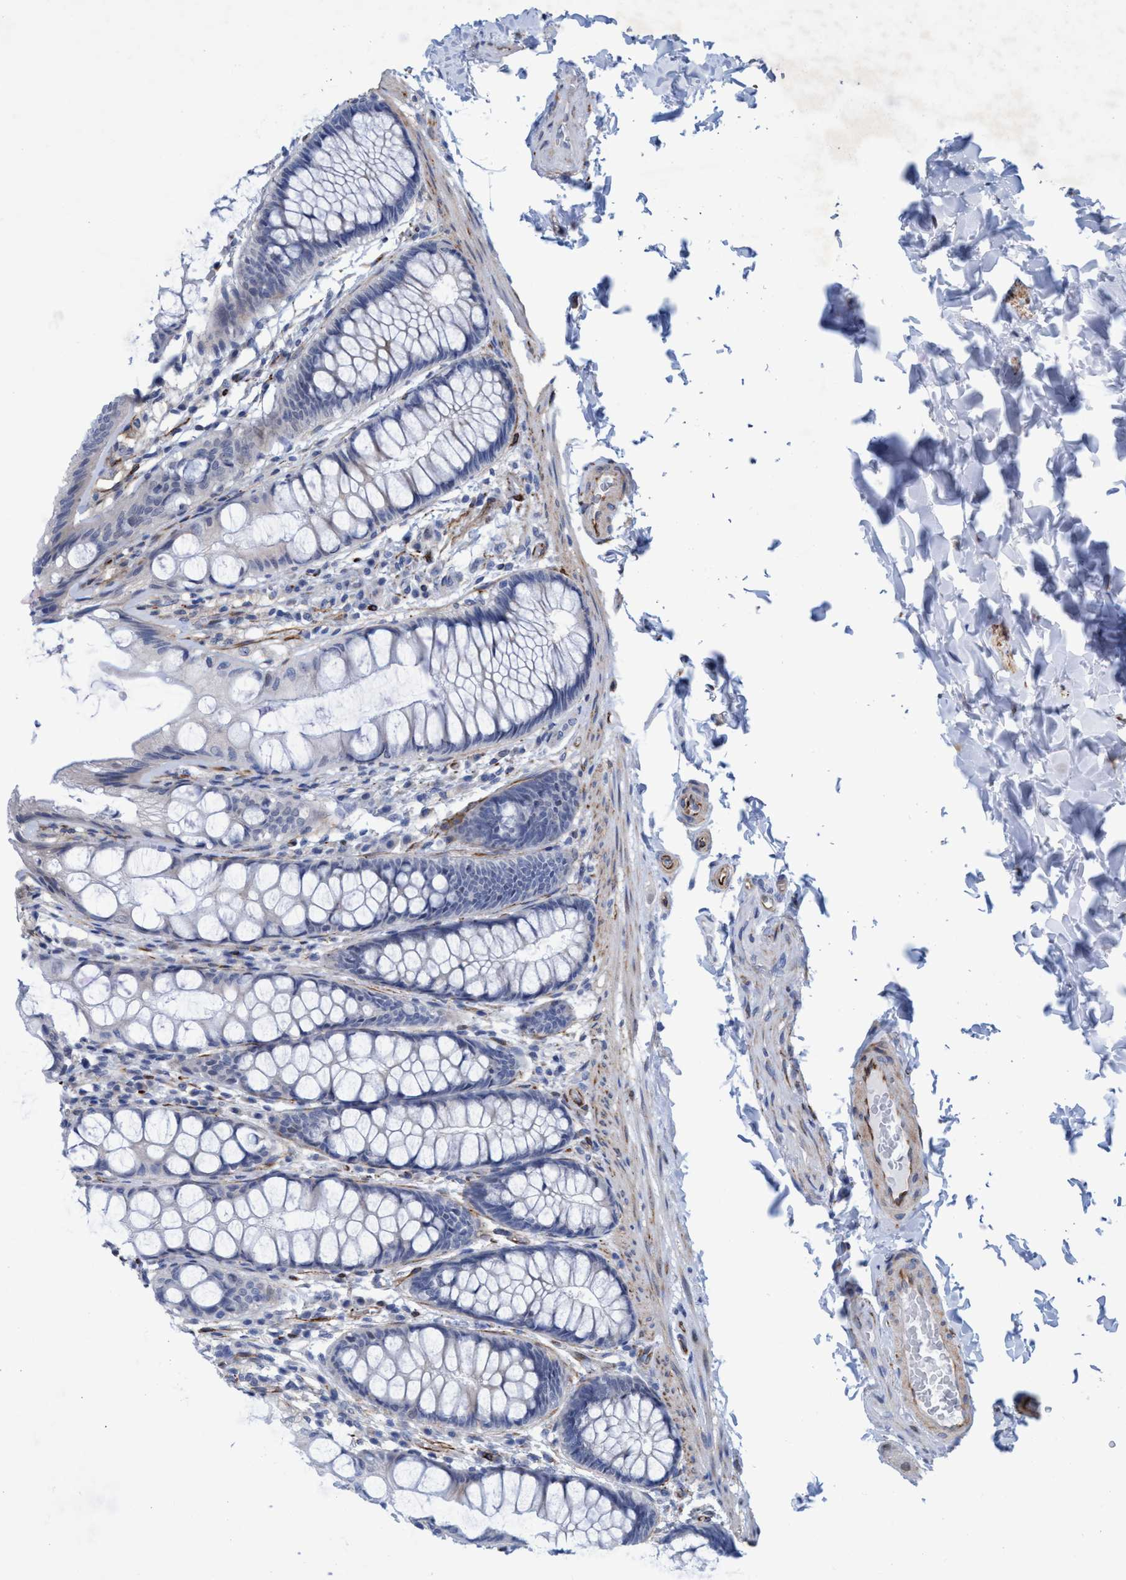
{"staining": {"intensity": "moderate", "quantity": "25%-75%", "location": "cytoplasmic/membranous"}, "tissue": "colon", "cell_type": "Endothelial cells", "image_type": "normal", "snomed": [{"axis": "morphology", "description": "Normal tissue, NOS"}, {"axis": "topography", "description": "Colon"}], "caption": "Human colon stained with a brown dye shows moderate cytoplasmic/membranous positive positivity in about 25%-75% of endothelial cells.", "gene": "SLC43A2", "patient": {"sex": "male", "age": 47}}